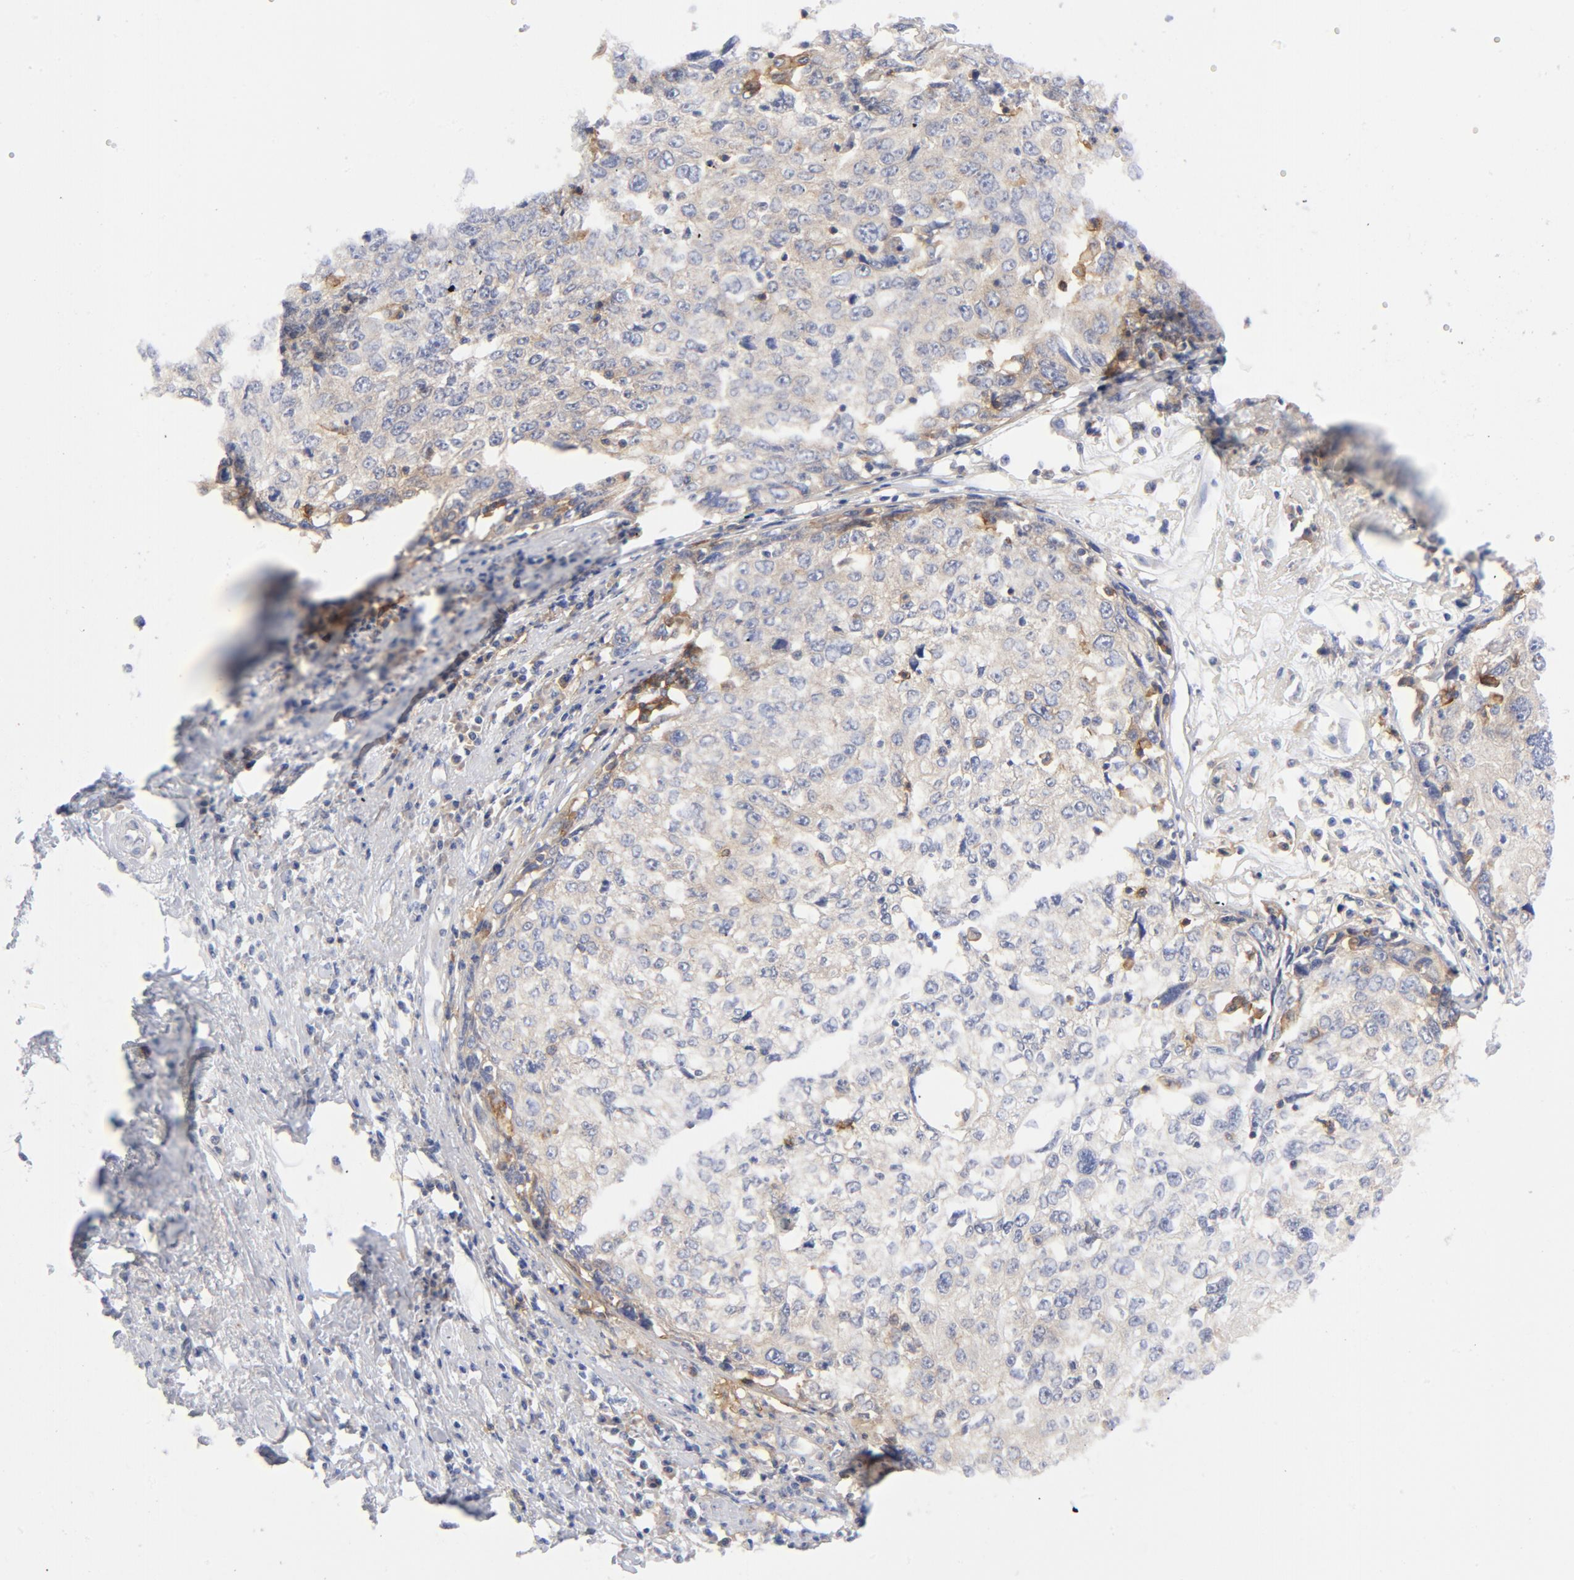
{"staining": {"intensity": "negative", "quantity": "none", "location": "none"}, "tissue": "cervical cancer", "cell_type": "Tumor cells", "image_type": "cancer", "snomed": [{"axis": "morphology", "description": "Squamous cell carcinoma, NOS"}, {"axis": "topography", "description": "Cervix"}], "caption": "A high-resolution photomicrograph shows immunohistochemistry (IHC) staining of cervical cancer, which exhibits no significant positivity in tumor cells. (Brightfield microscopy of DAB IHC at high magnification).", "gene": "CD86", "patient": {"sex": "female", "age": 57}}